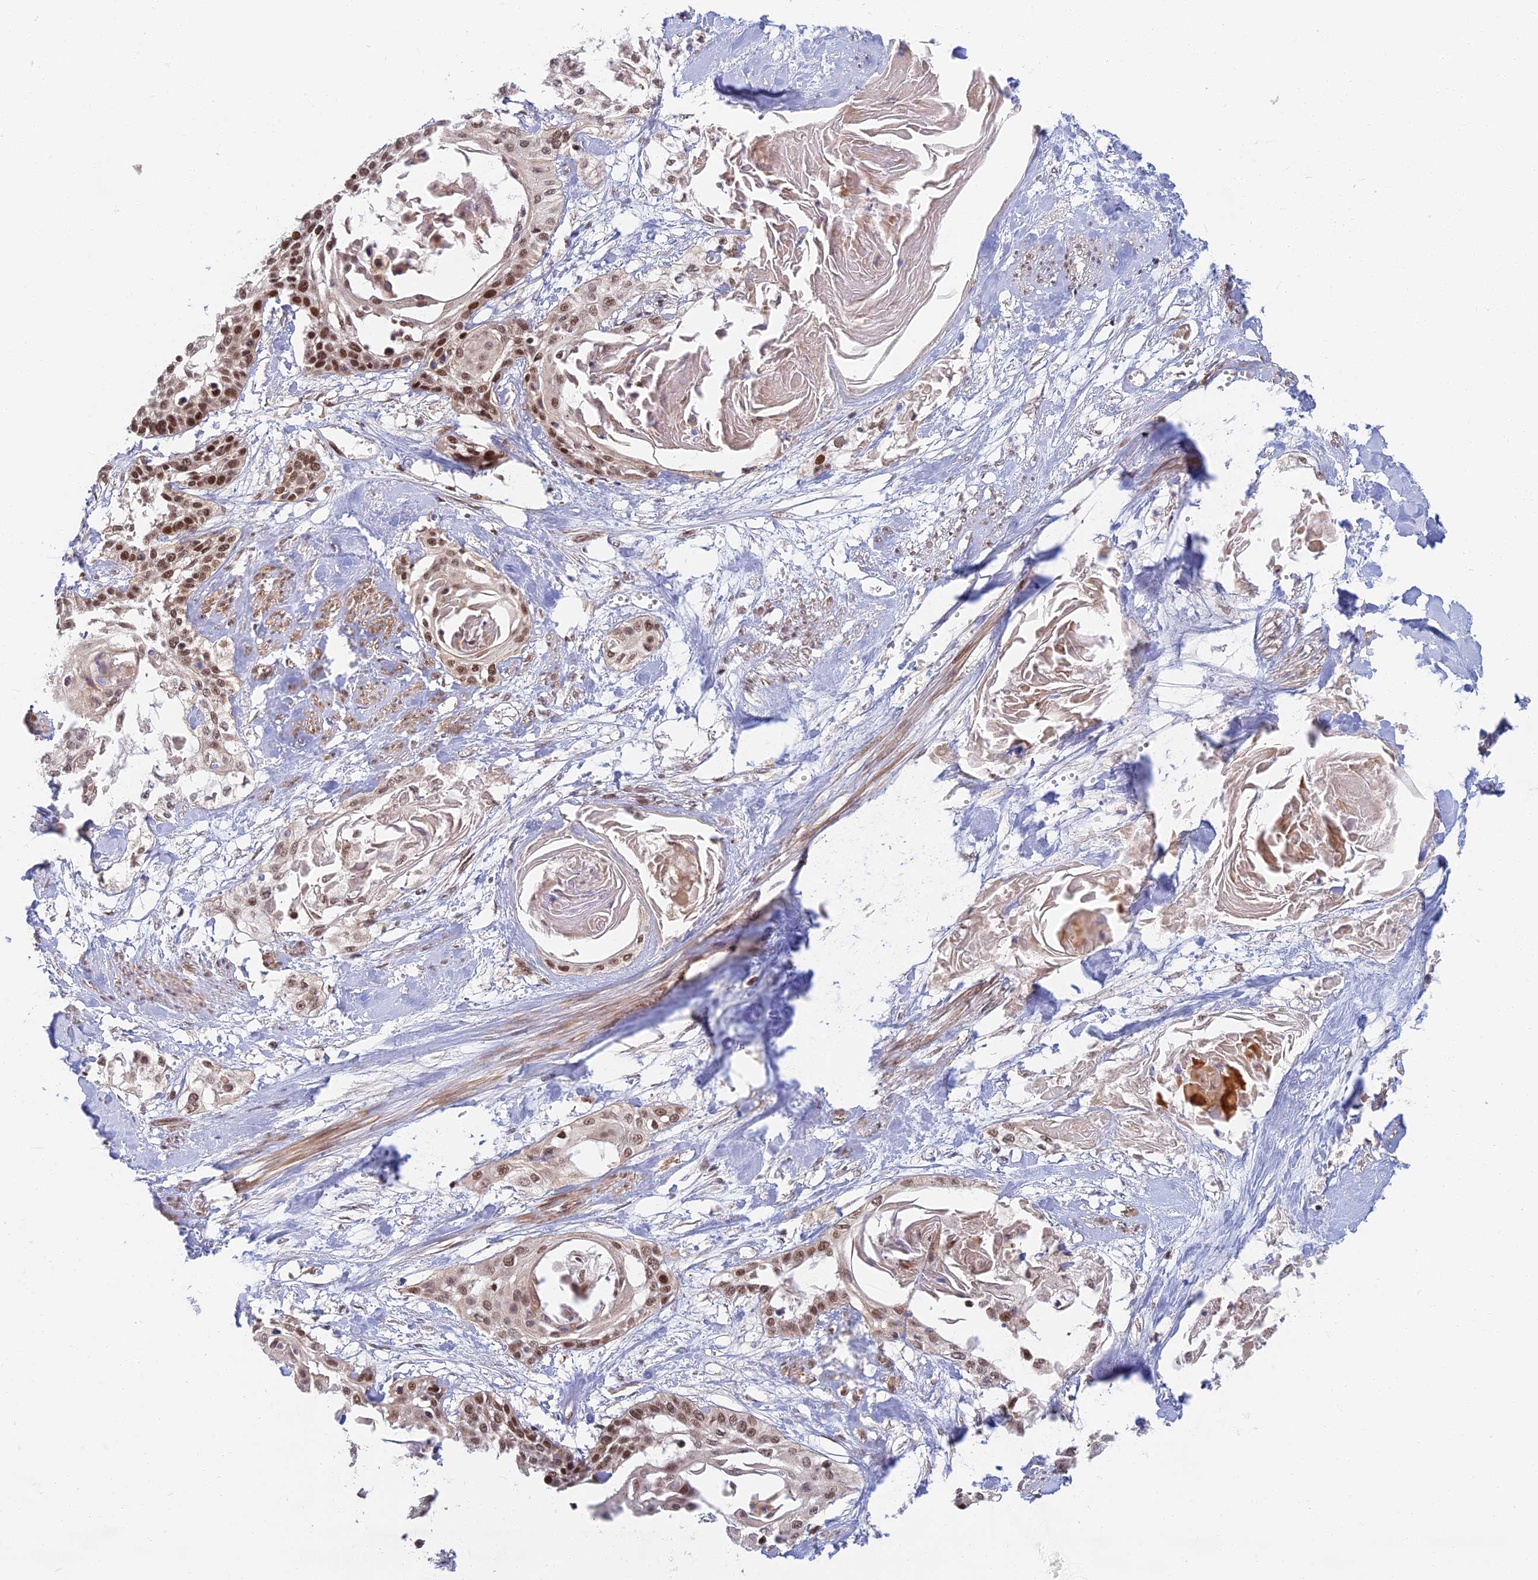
{"staining": {"intensity": "moderate", "quantity": ">75%", "location": "nuclear"}, "tissue": "cervical cancer", "cell_type": "Tumor cells", "image_type": "cancer", "snomed": [{"axis": "morphology", "description": "Squamous cell carcinoma, NOS"}, {"axis": "topography", "description": "Cervix"}], "caption": "There is medium levels of moderate nuclear positivity in tumor cells of squamous cell carcinoma (cervical), as demonstrated by immunohistochemical staining (brown color).", "gene": "TCEA2", "patient": {"sex": "female", "age": 57}}